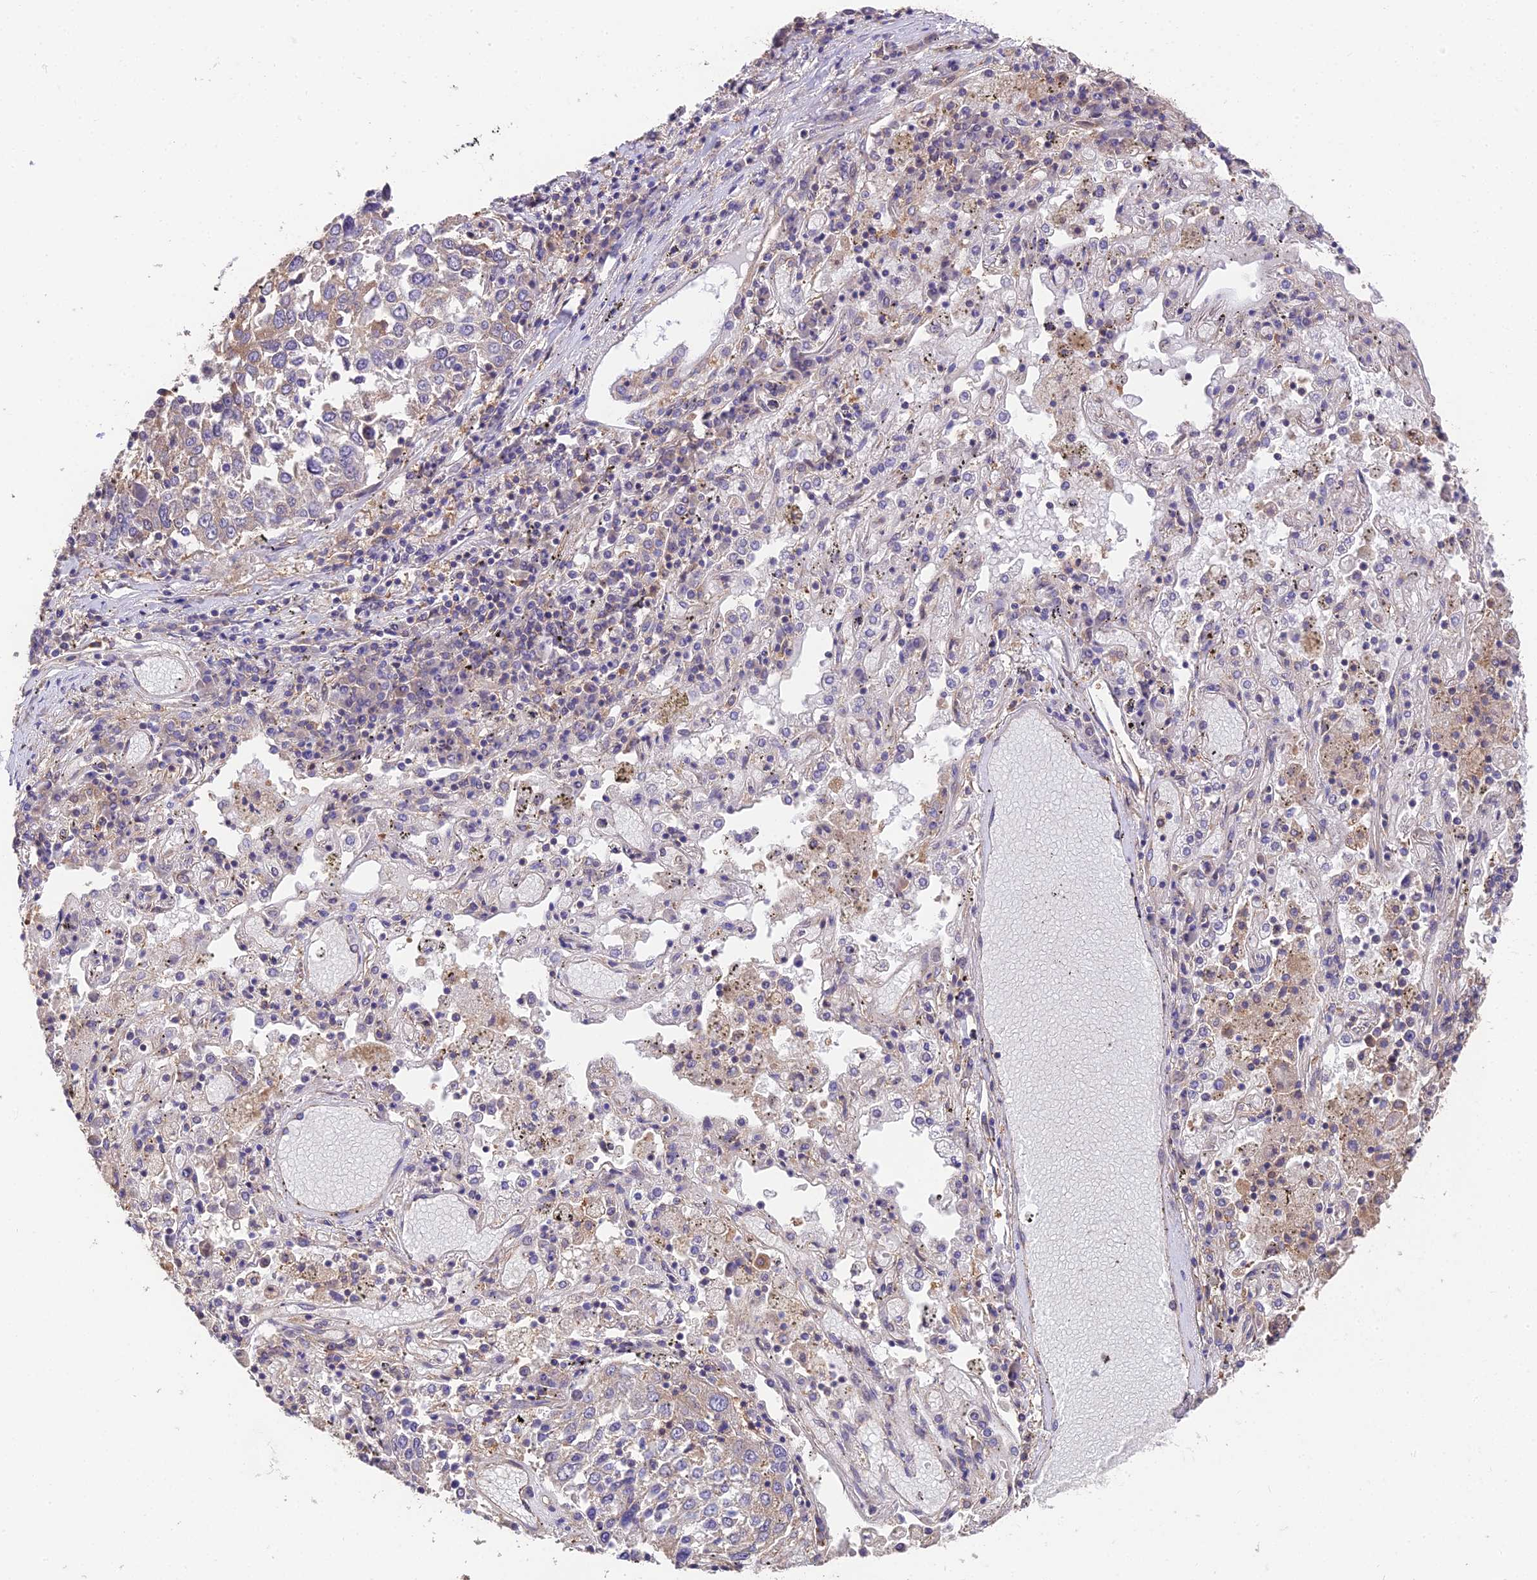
{"staining": {"intensity": "moderate", "quantity": "25%-75%", "location": "cytoplasmic/membranous"}, "tissue": "lung cancer", "cell_type": "Tumor cells", "image_type": "cancer", "snomed": [{"axis": "morphology", "description": "Squamous cell carcinoma, NOS"}, {"axis": "topography", "description": "Lung"}], "caption": "Lung cancer (squamous cell carcinoma) tissue displays moderate cytoplasmic/membranous expression in approximately 25%-75% of tumor cells Immunohistochemistry stains the protein in brown and the nuclei are stained blue.", "gene": "BLOC1S4", "patient": {"sex": "male", "age": 65}}